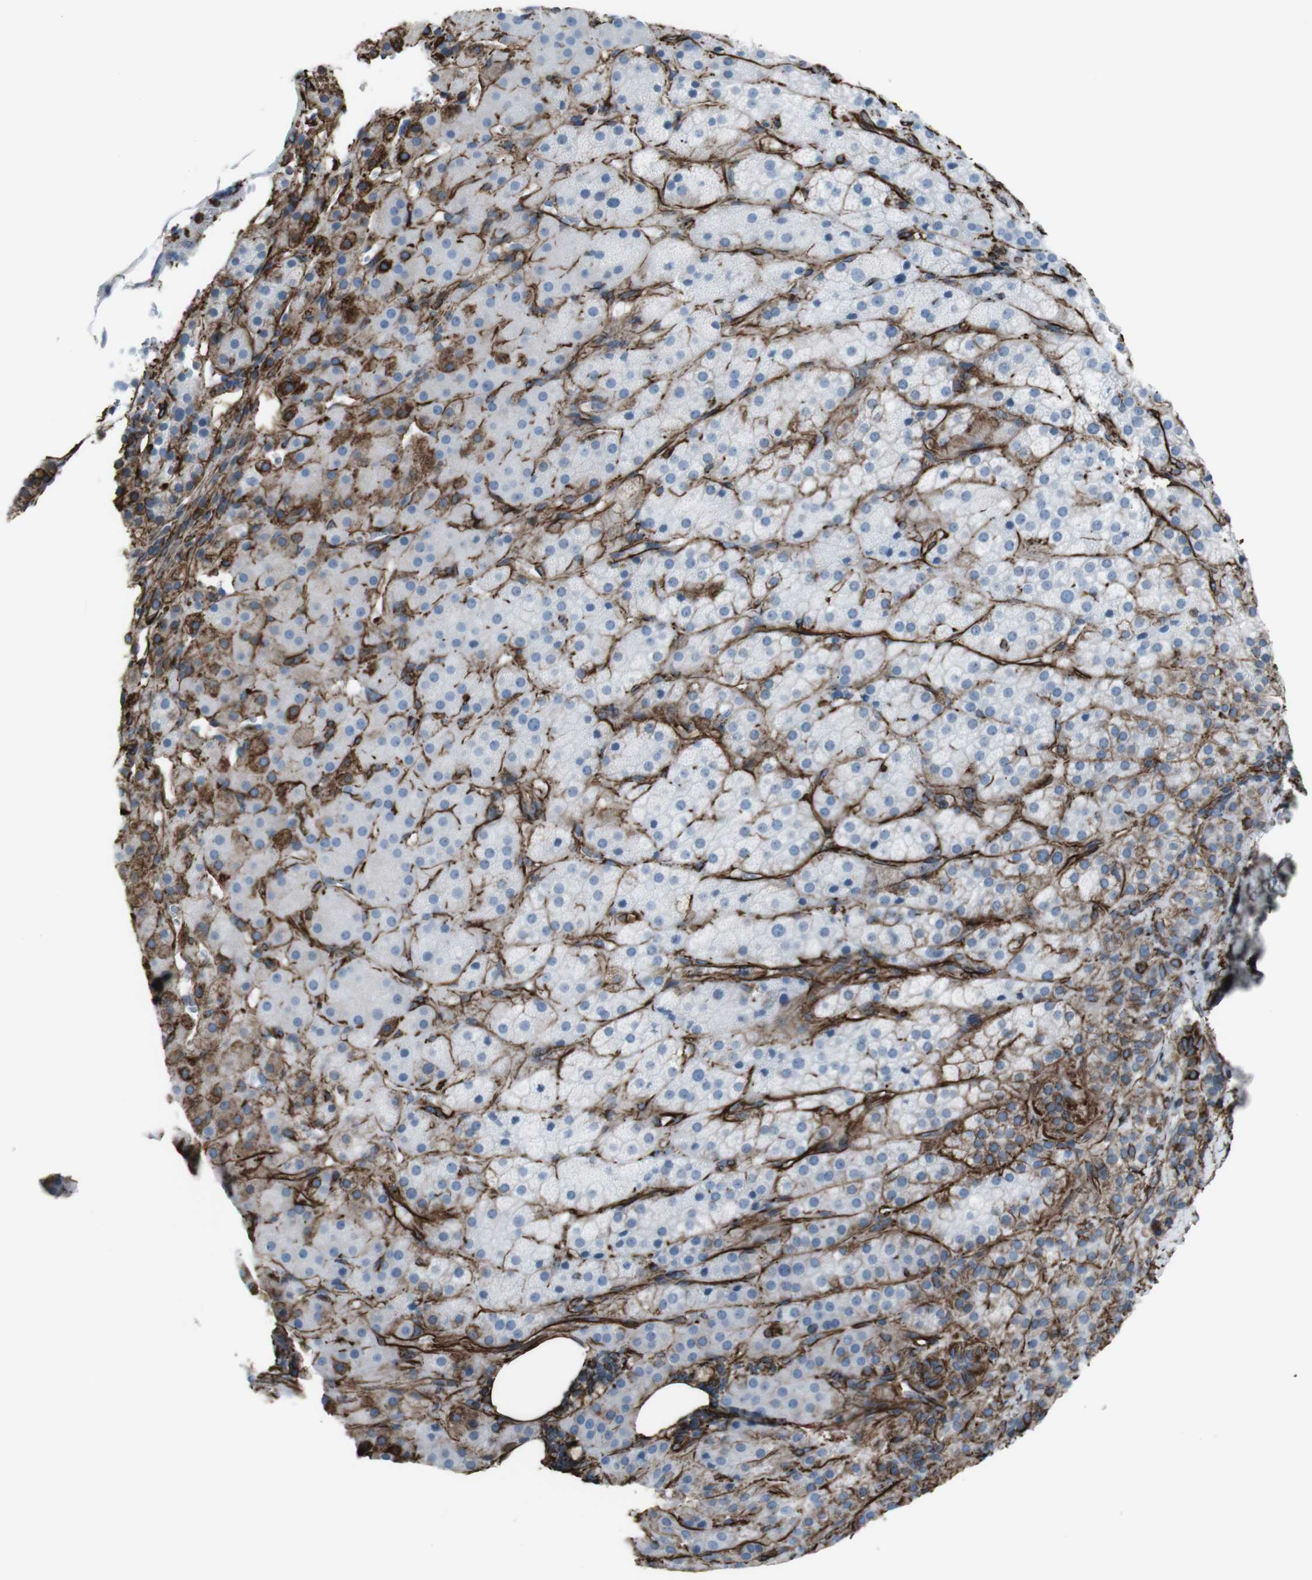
{"staining": {"intensity": "weak", "quantity": "<25%", "location": "cytoplasmic/membranous"}, "tissue": "adrenal gland", "cell_type": "Glandular cells", "image_type": "normal", "snomed": [{"axis": "morphology", "description": "Normal tissue, NOS"}, {"axis": "topography", "description": "Adrenal gland"}], "caption": "Histopathology image shows no protein expression in glandular cells of benign adrenal gland. (Stains: DAB immunohistochemistry with hematoxylin counter stain, Microscopy: brightfield microscopy at high magnification).", "gene": "ZDHHC6", "patient": {"sex": "female", "age": 57}}